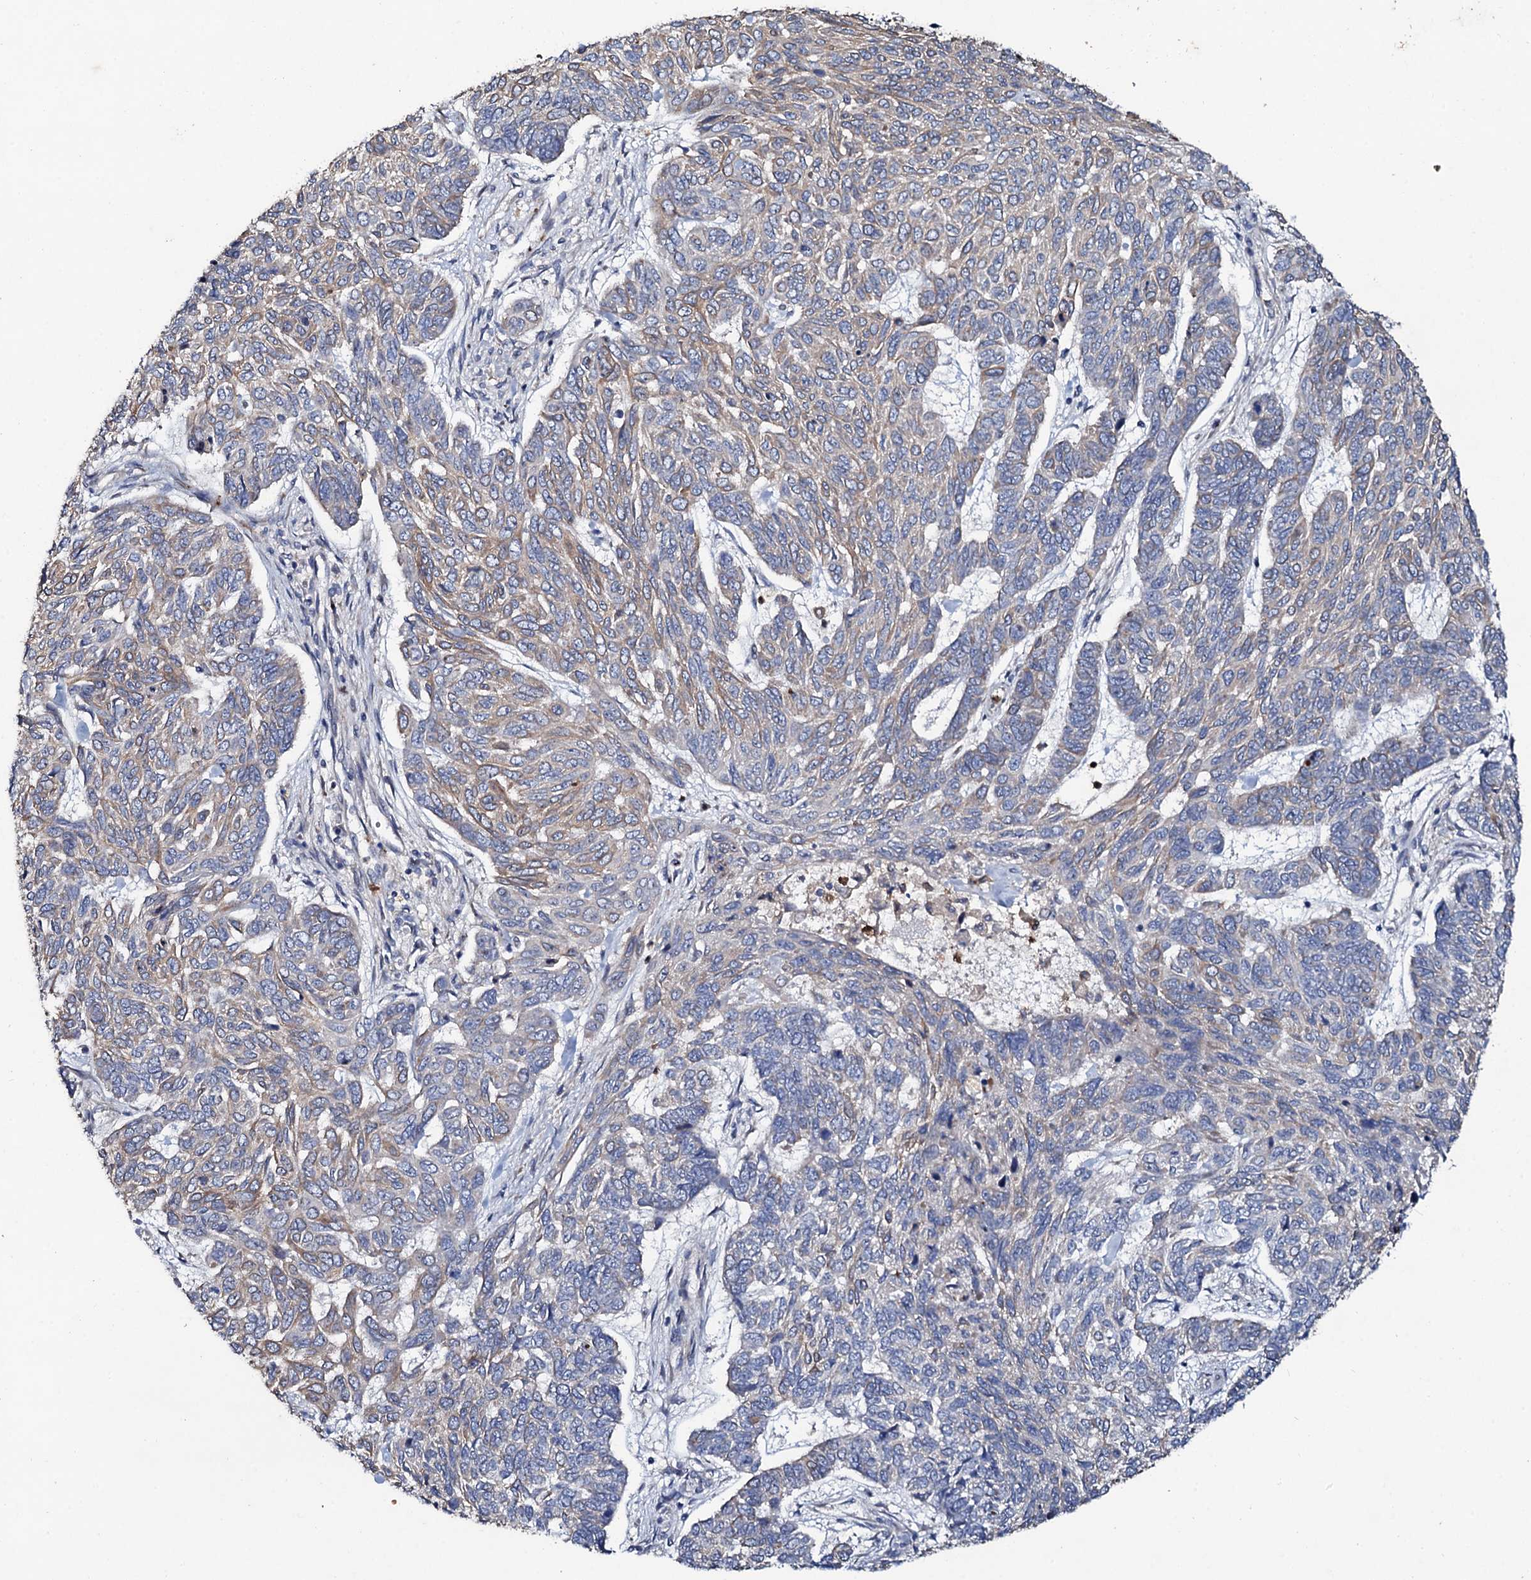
{"staining": {"intensity": "weak", "quantity": "25%-75%", "location": "cytoplasmic/membranous"}, "tissue": "skin cancer", "cell_type": "Tumor cells", "image_type": "cancer", "snomed": [{"axis": "morphology", "description": "Basal cell carcinoma"}, {"axis": "topography", "description": "Skin"}], "caption": "Weak cytoplasmic/membranous protein expression is present in approximately 25%-75% of tumor cells in skin cancer (basal cell carcinoma).", "gene": "COG6", "patient": {"sex": "female", "age": 65}}